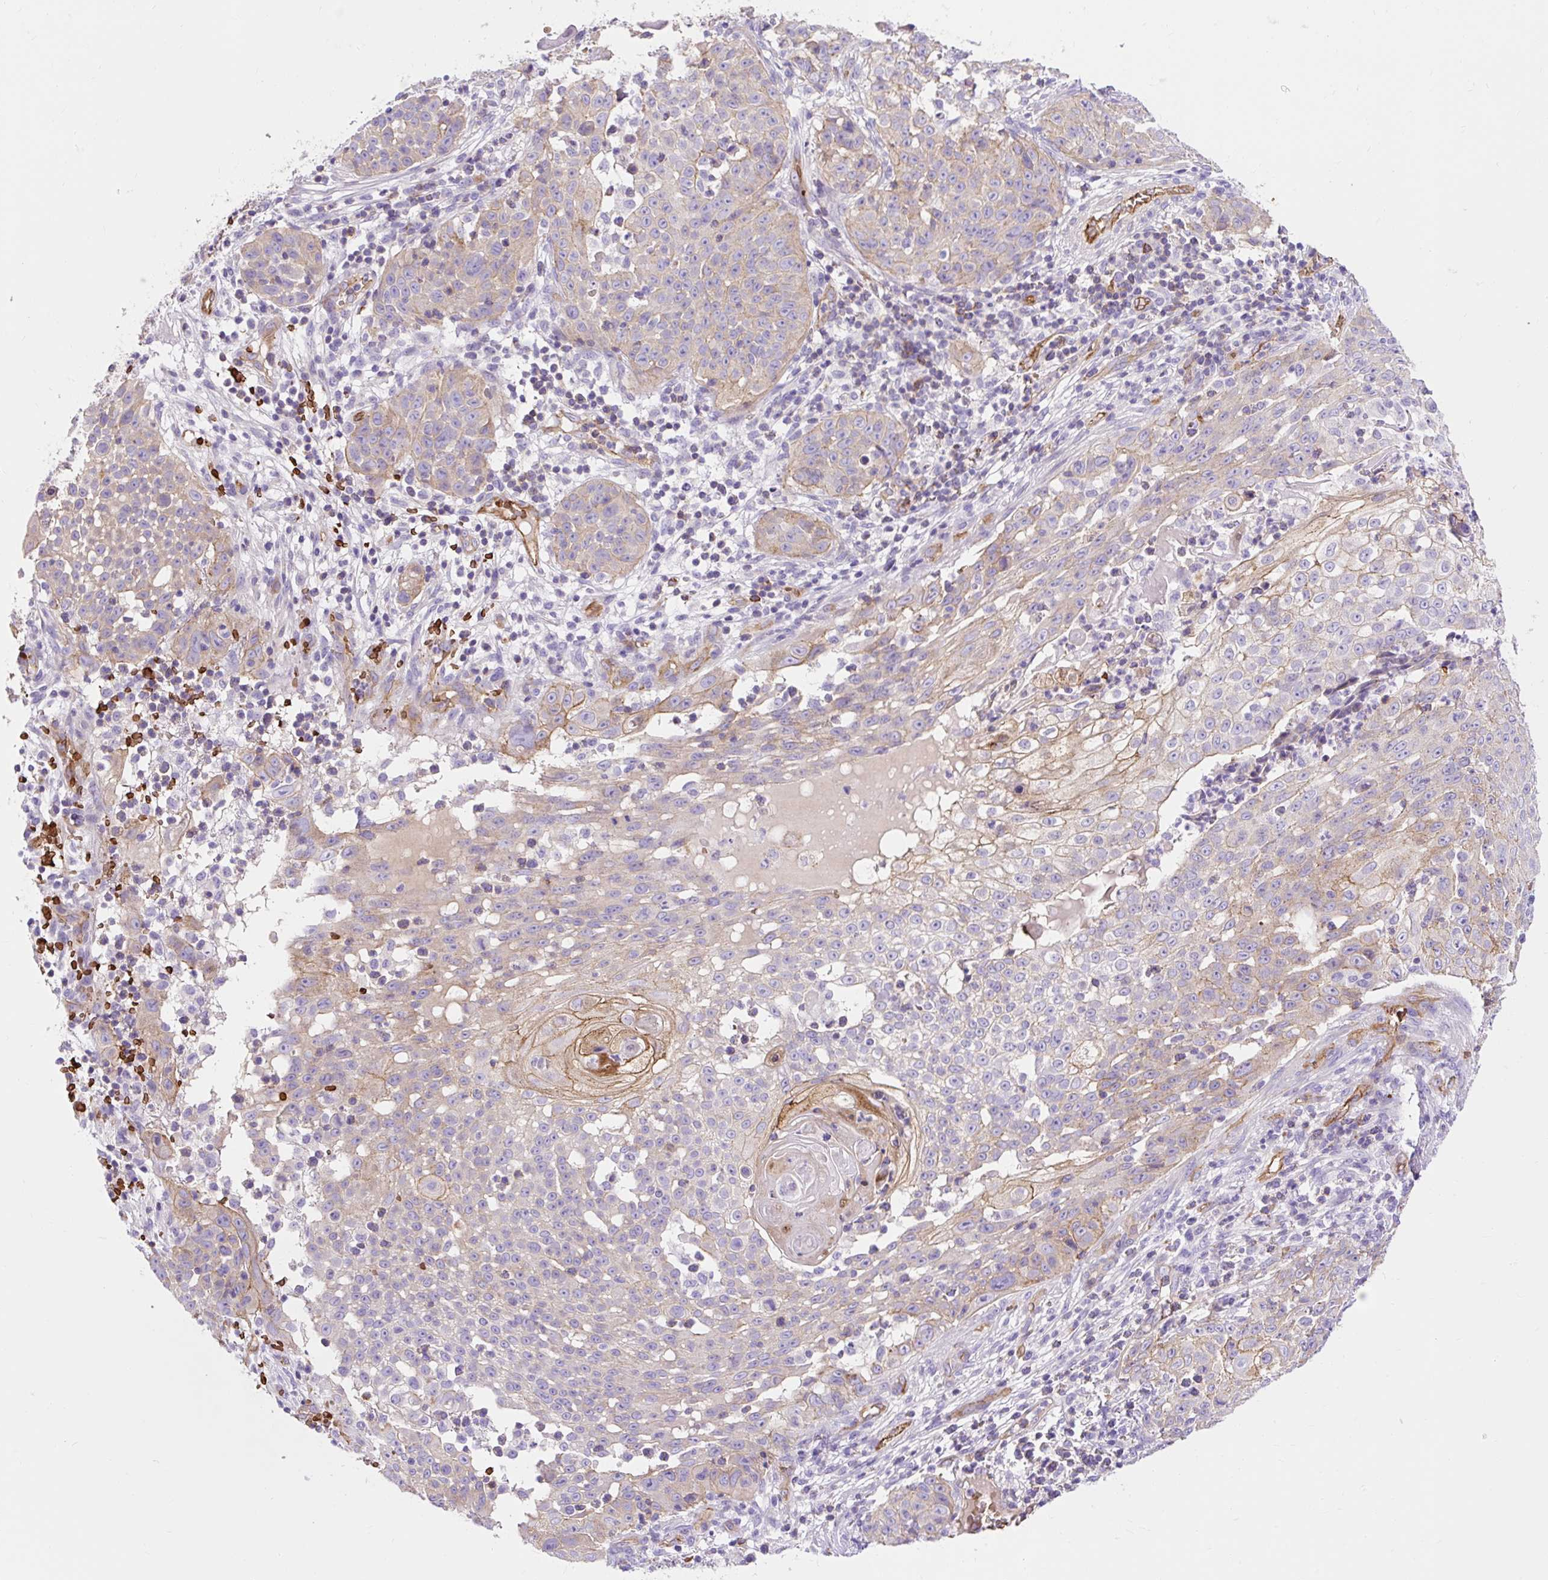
{"staining": {"intensity": "weak", "quantity": "<25%", "location": "cytoplasmic/membranous"}, "tissue": "skin cancer", "cell_type": "Tumor cells", "image_type": "cancer", "snomed": [{"axis": "morphology", "description": "Squamous cell carcinoma, NOS"}, {"axis": "topography", "description": "Skin"}], "caption": "Human skin cancer (squamous cell carcinoma) stained for a protein using immunohistochemistry (IHC) reveals no staining in tumor cells.", "gene": "HIP1R", "patient": {"sex": "male", "age": 24}}